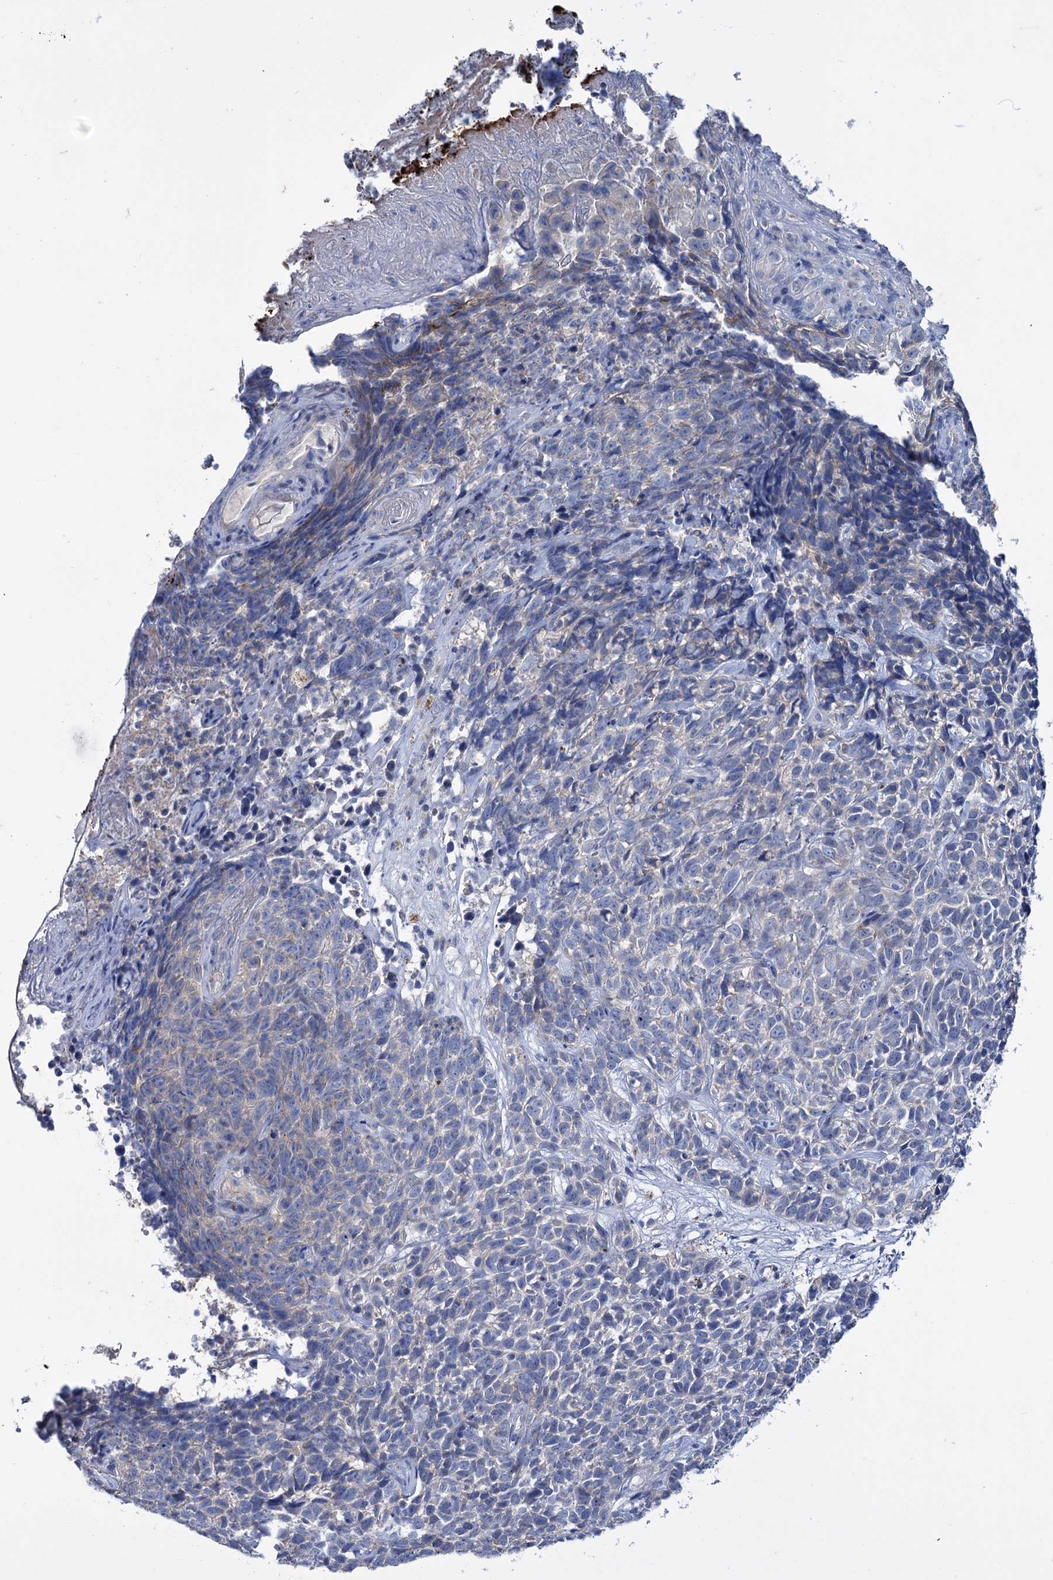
{"staining": {"intensity": "negative", "quantity": "none", "location": "none"}, "tissue": "skin cancer", "cell_type": "Tumor cells", "image_type": "cancer", "snomed": [{"axis": "morphology", "description": "Basal cell carcinoma"}, {"axis": "topography", "description": "Skin"}], "caption": "Human basal cell carcinoma (skin) stained for a protein using immunohistochemistry (IHC) exhibits no positivity in tumor cells.", "gene": "MID1IP1", "patient": {"sex": "female", "age": 84}}